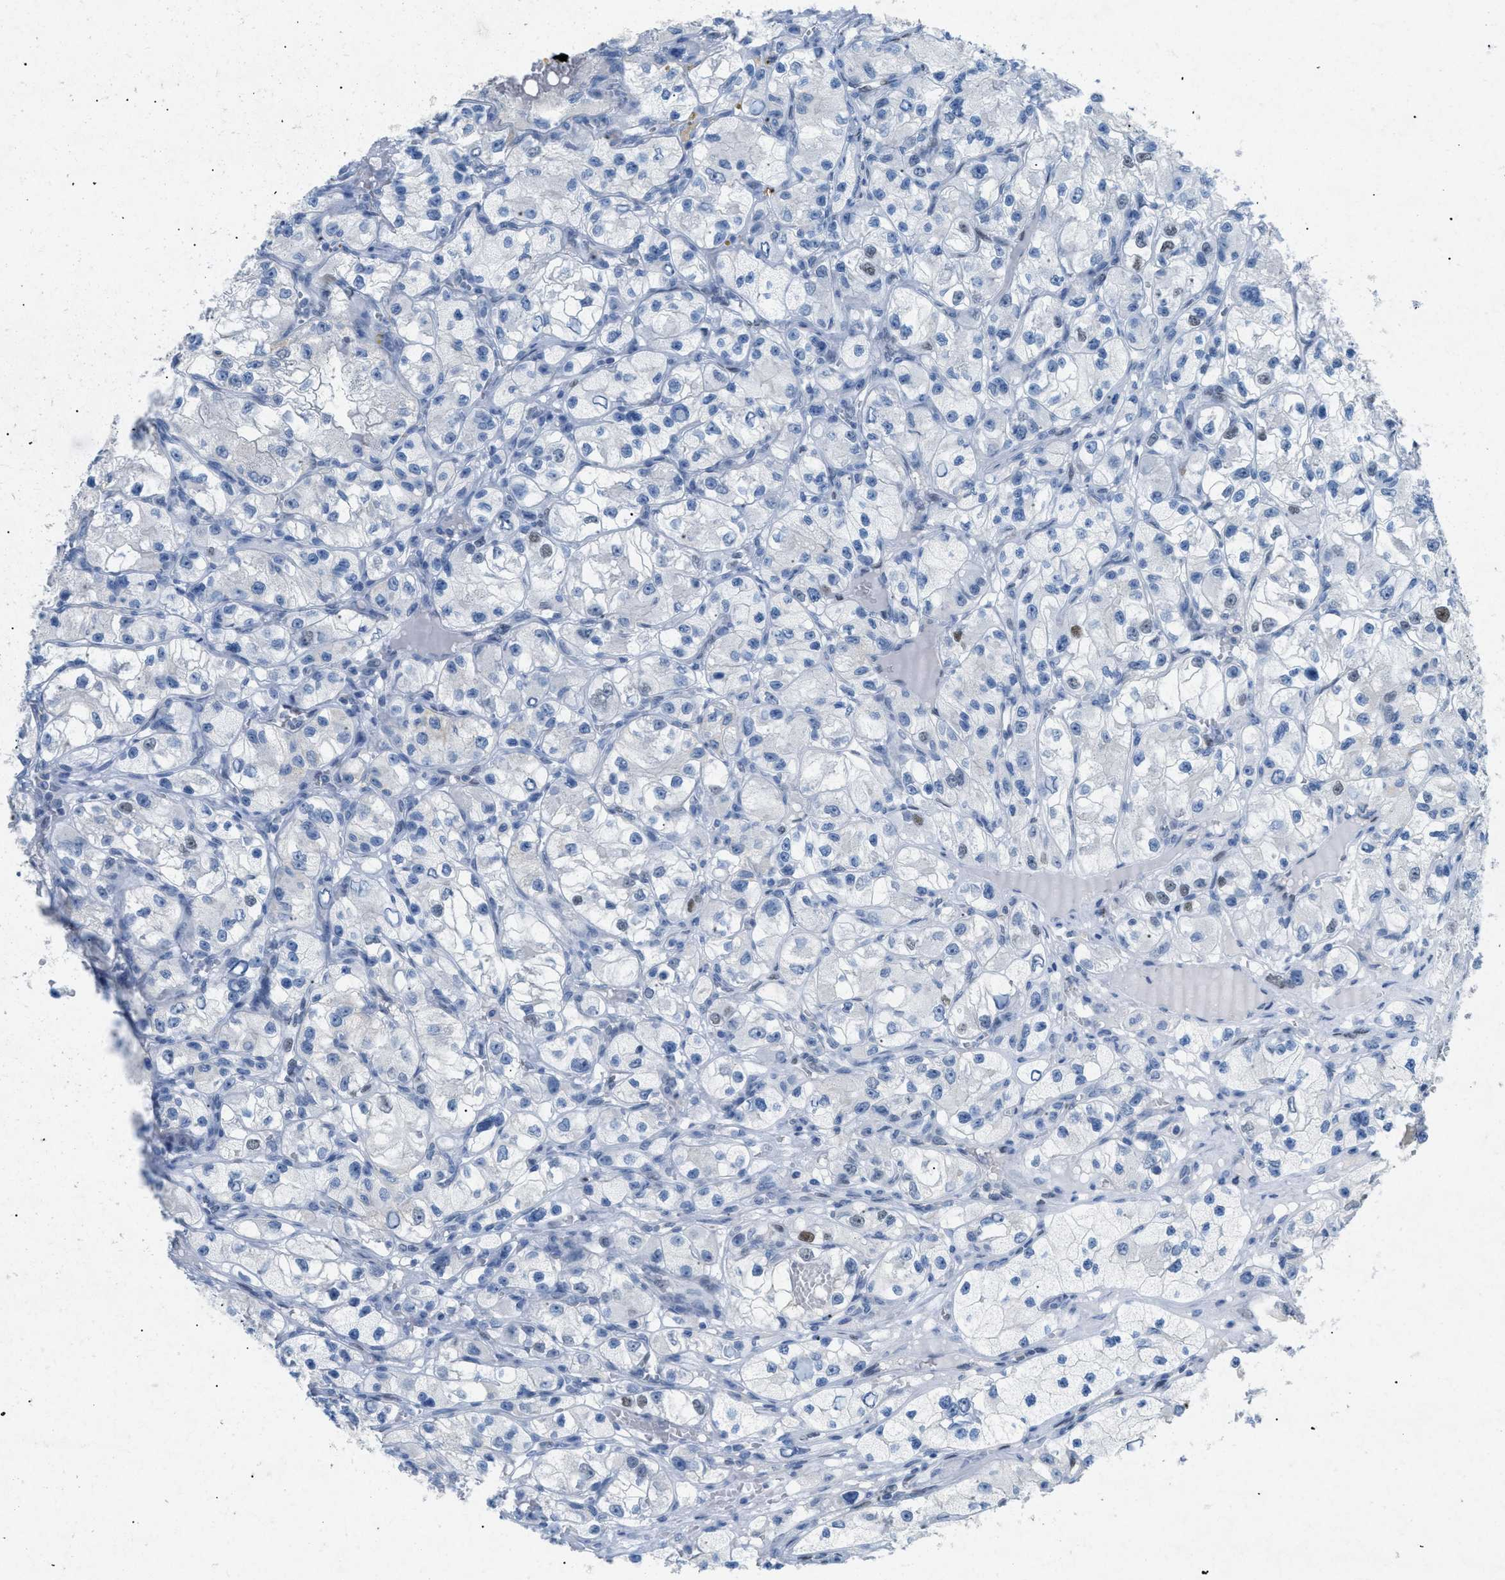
{"staining": {"intensity": "negative", "quantity": "none", "location": "none"}, "tissue": "renal cancer", "cell_type": "Tumor cells", "image_type": "cancer", "snomed": [{"axis": "morphology", "description": "Adenocarcinoma, NOS"}, {"axis": "topography", "description": "Kidney"}], "caption": "Renal cancer (adenocarcinoma) was stained to show a protein in brown. There is no significant expression in tumor cells. (DAB IHC with hematoxylin counter stain).", "gene": "TASOR", "patient": {"sex": "female", "age": 57}}